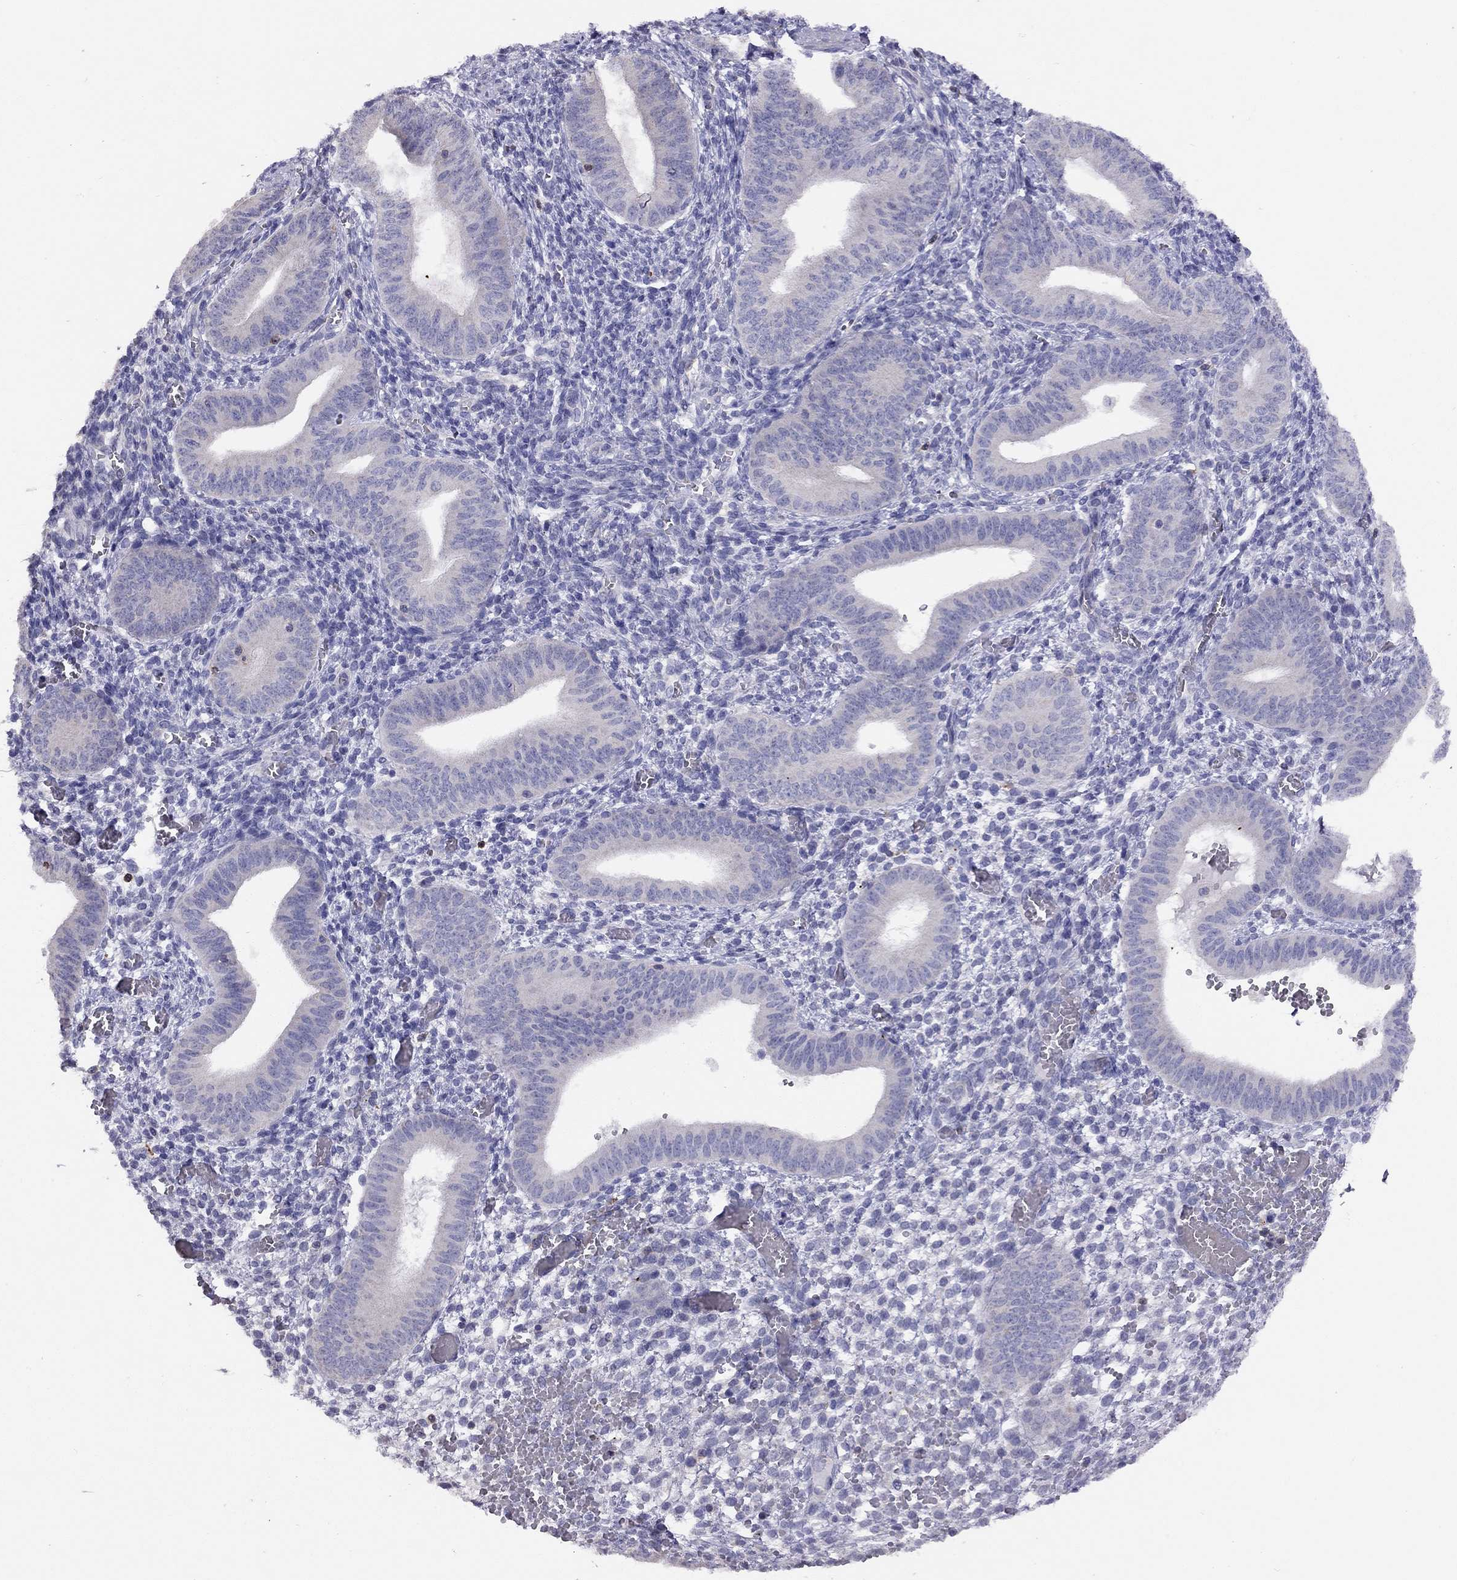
{"staining": {"intensity": "negative", "quantity": "none", "location": "none"}, "tissue": "endometrium", "cell_type": "Cells in endometrial stroma", "image_type": "normal", "snomed": [{"axis": "morphology", "description": "Normal tissue, NOS"}, {"axis": "topography", "description": "Endometrium"}], "caption": "A histopathology image of endometrium stained for a protein shows no brown staining in cells in endometrial stroma.", "gene": "CITED1", "patient": {"sex": "female", "age": 42}}